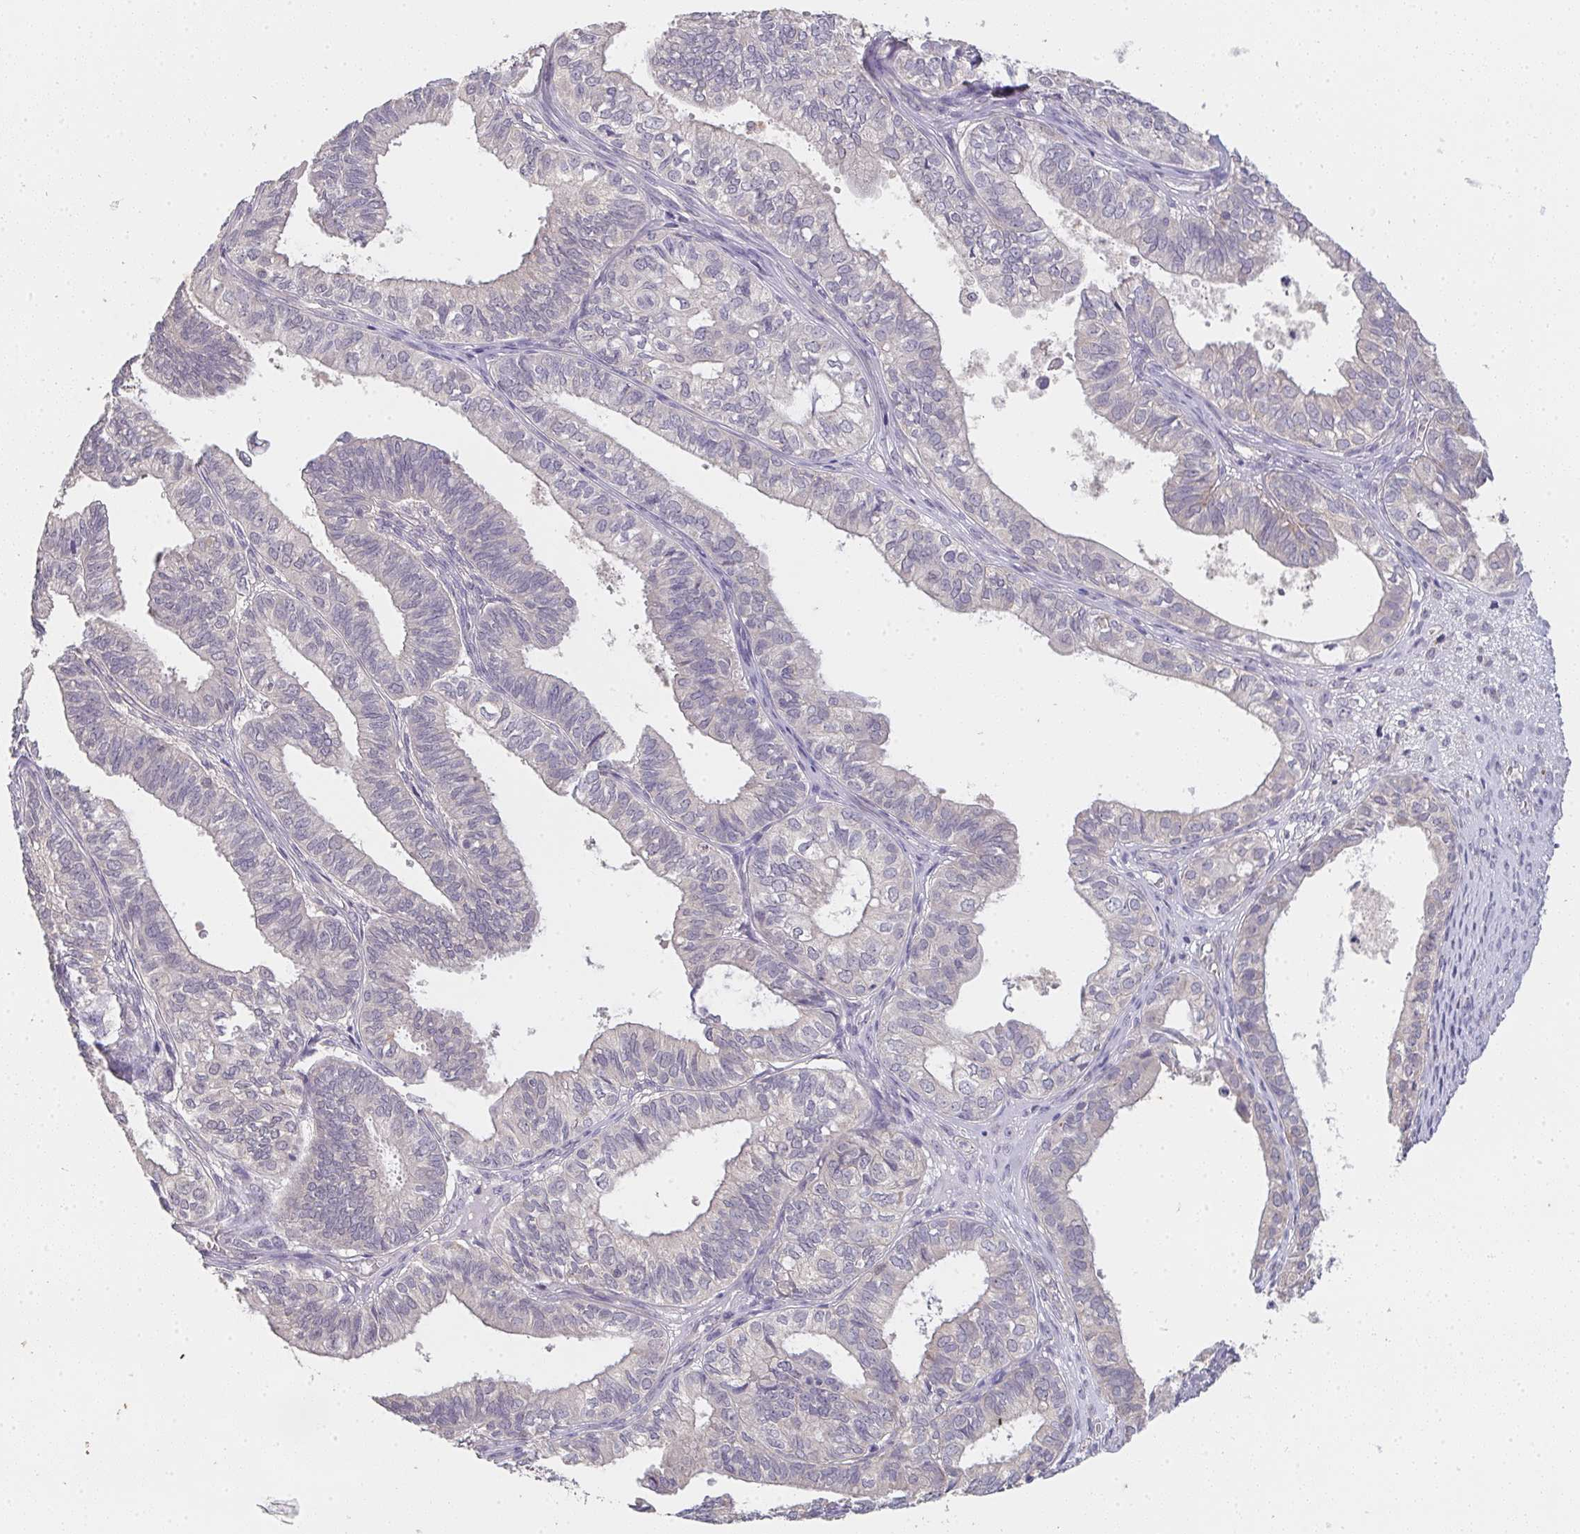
{"staining": {"intensity": "negative", "quantity": "none", "location": "none"}, "tissue": "ovarian cancer", "cell_type": "Tumor cells", "image_type": "cancer", "snomed": [{"axis": "morphology", "description": "Carcinoma, endometroid"}, {"axis": "topography", "description": "Ovary"}], "caption": "A micrograph of endometroid carcinoma (ovarian) stained for a protein exhibits no brown staining in tumor cells.", "gene": "TMEM219", "patient": {"sex": "female", "age": 64}}